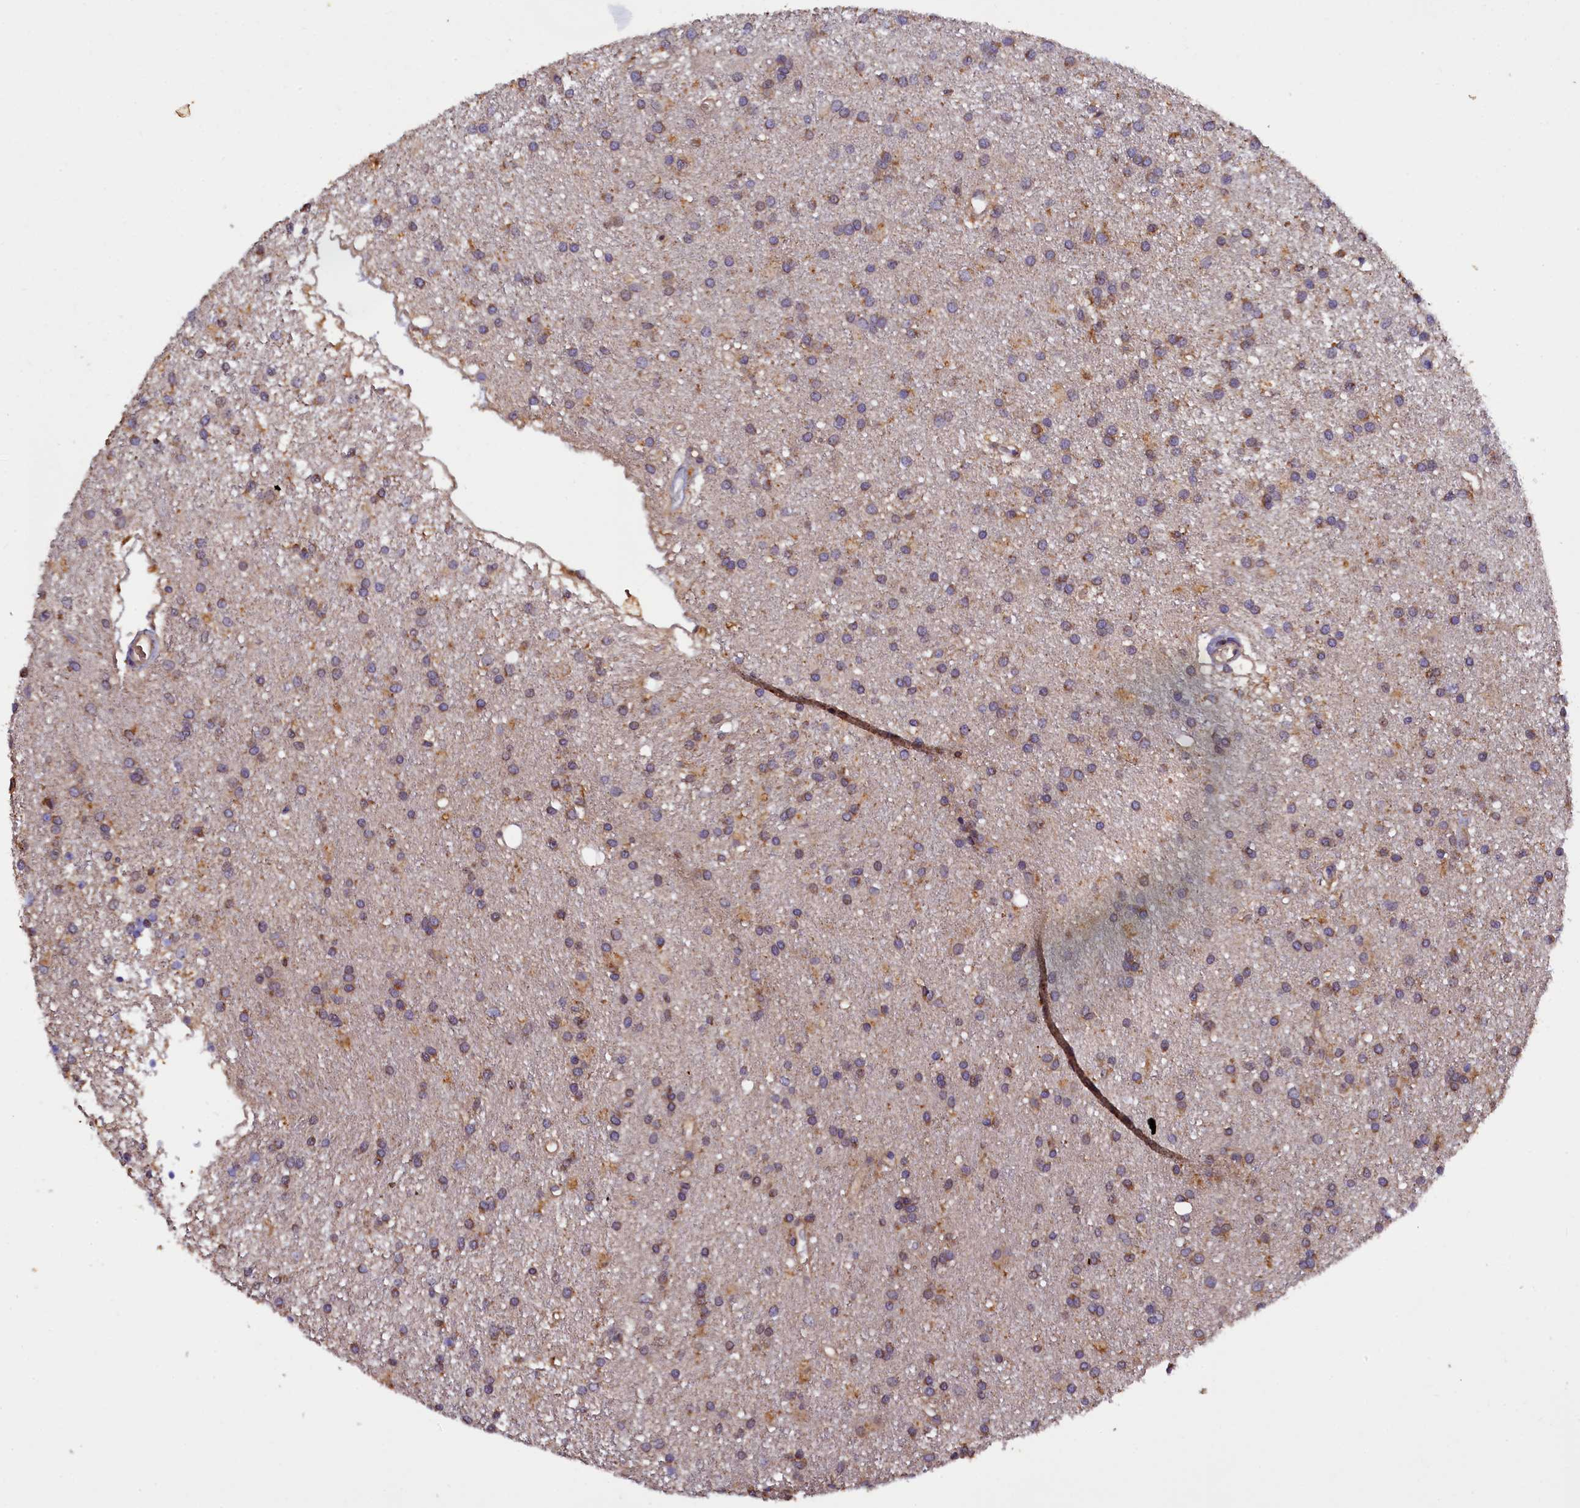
{"staining": {"intensity": "weak", "quantity": "25%-75%", "location": "cytoplasmic/membranous"}, "tissue": "glioma", "cell_type": "Tumor cells", "image_type": "cancer", "snomed": [{"axis": "morphology", "description": "Glioma, malignant, High grade"}, {"axis": "topography", "description": "Brain"}], "caption": "Tumor cells exhibit weak cytoplasmic/membranous expression in approximately 25%-75% of cells in malignant glioma (high-grade). Immunohistochemistry stains the protein in brown and the nuclei are stained blue.", "gene": "NAIP", "patient": {"sex": "male", "age": 77}}